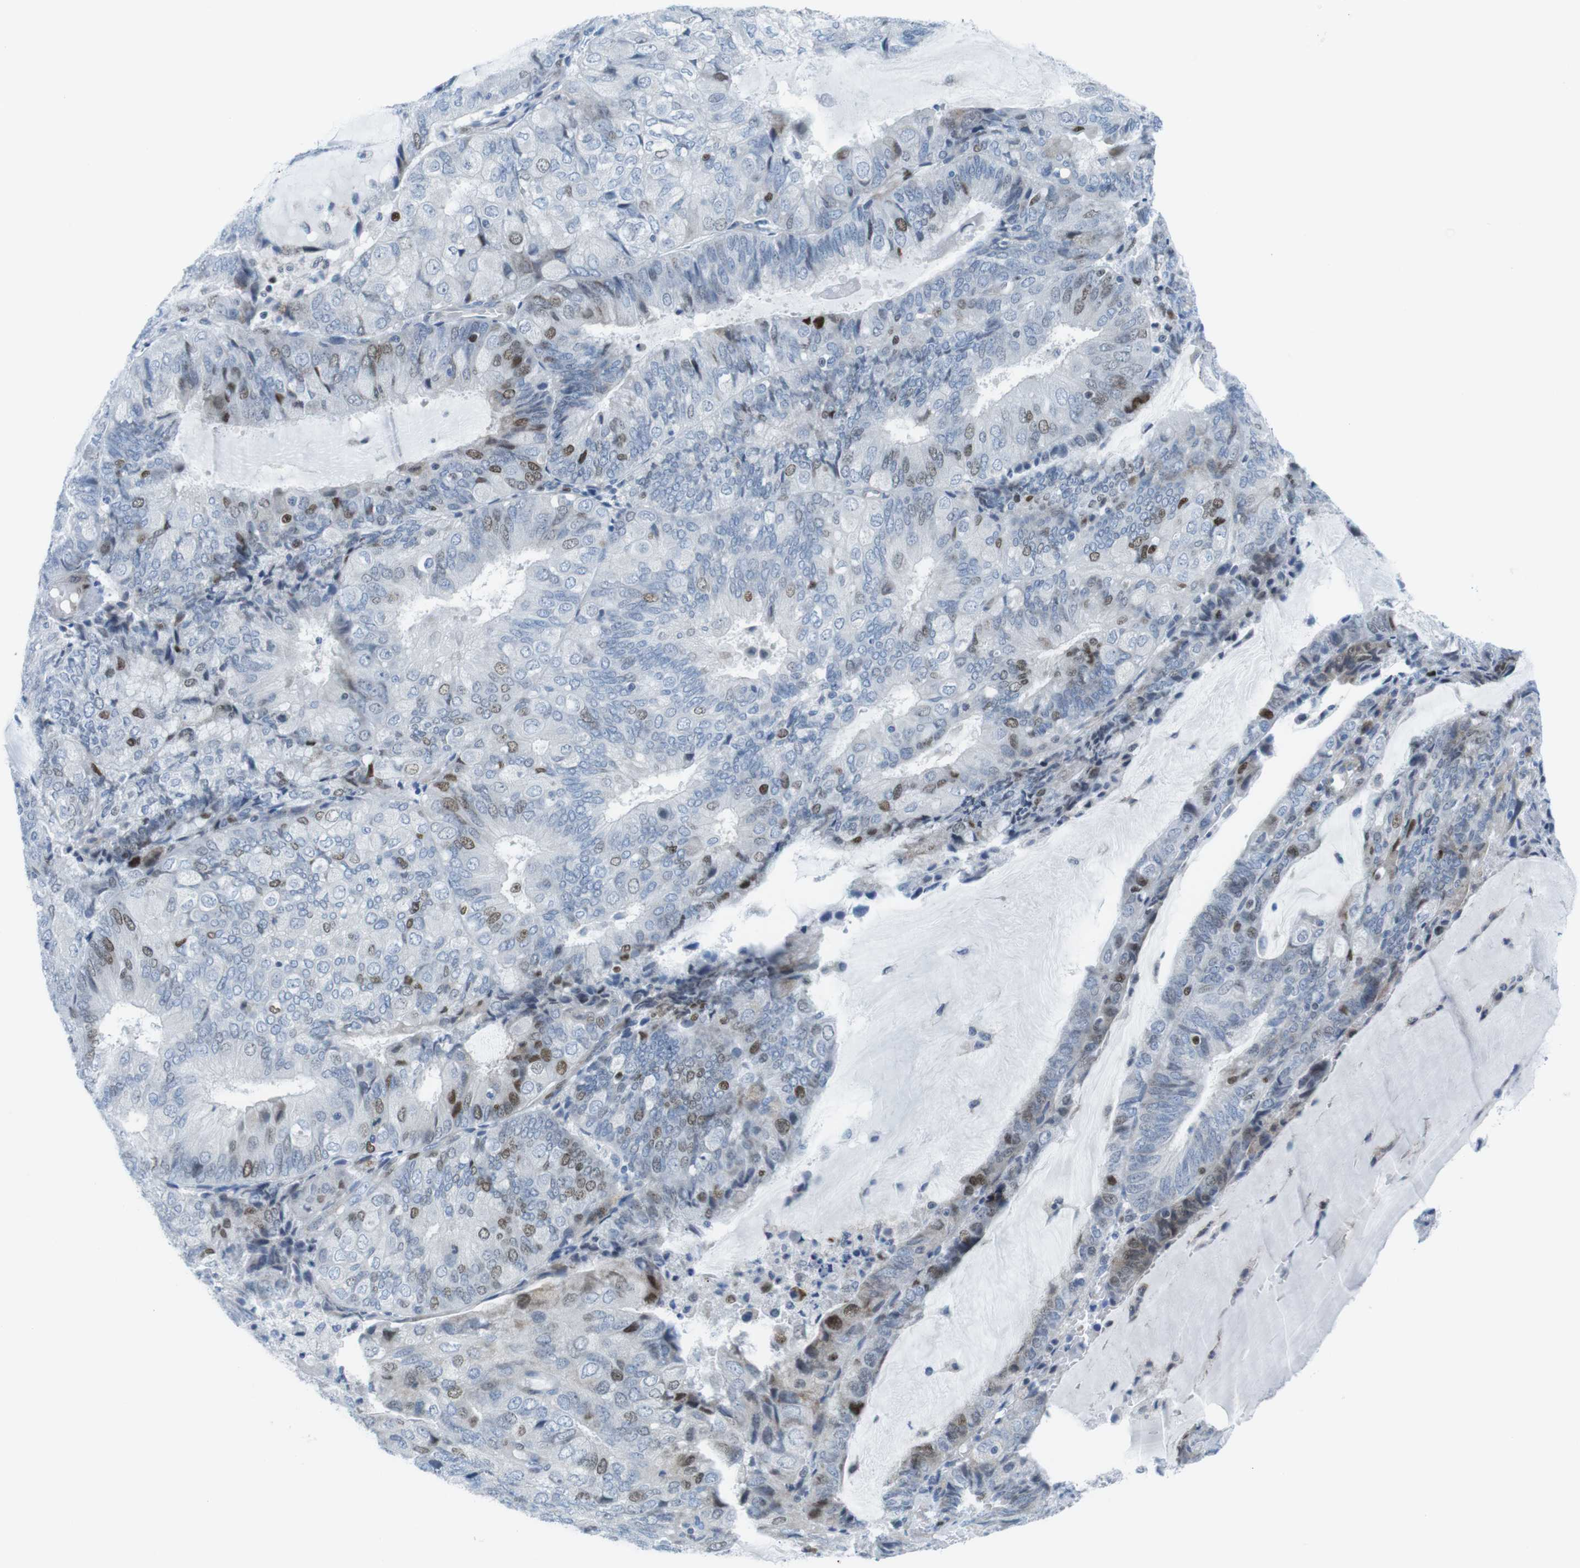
{"staining": {"intensity": "moderate", "quantity": "<25%", "location": "nuclear"}, "tissue": "endometrial cancer", "cell_type": "Tumor cells", "image_type": "cancer", "snomed": [{"axis": "morphology", "description": "Adenocarcinoma, NOS"}, {"axis": "topography", "description": "Endometrium"}], "caption": "Immunohistochemical staining of human endometrial cancer demonstrates moderate nuclear protein positivity in approximately <25% of tumor cells. (Brightfield microscopy of DAB IHC at high magnification).", "gene": "CHAF1A", "patient": {"sex": "female", "age": 81}}